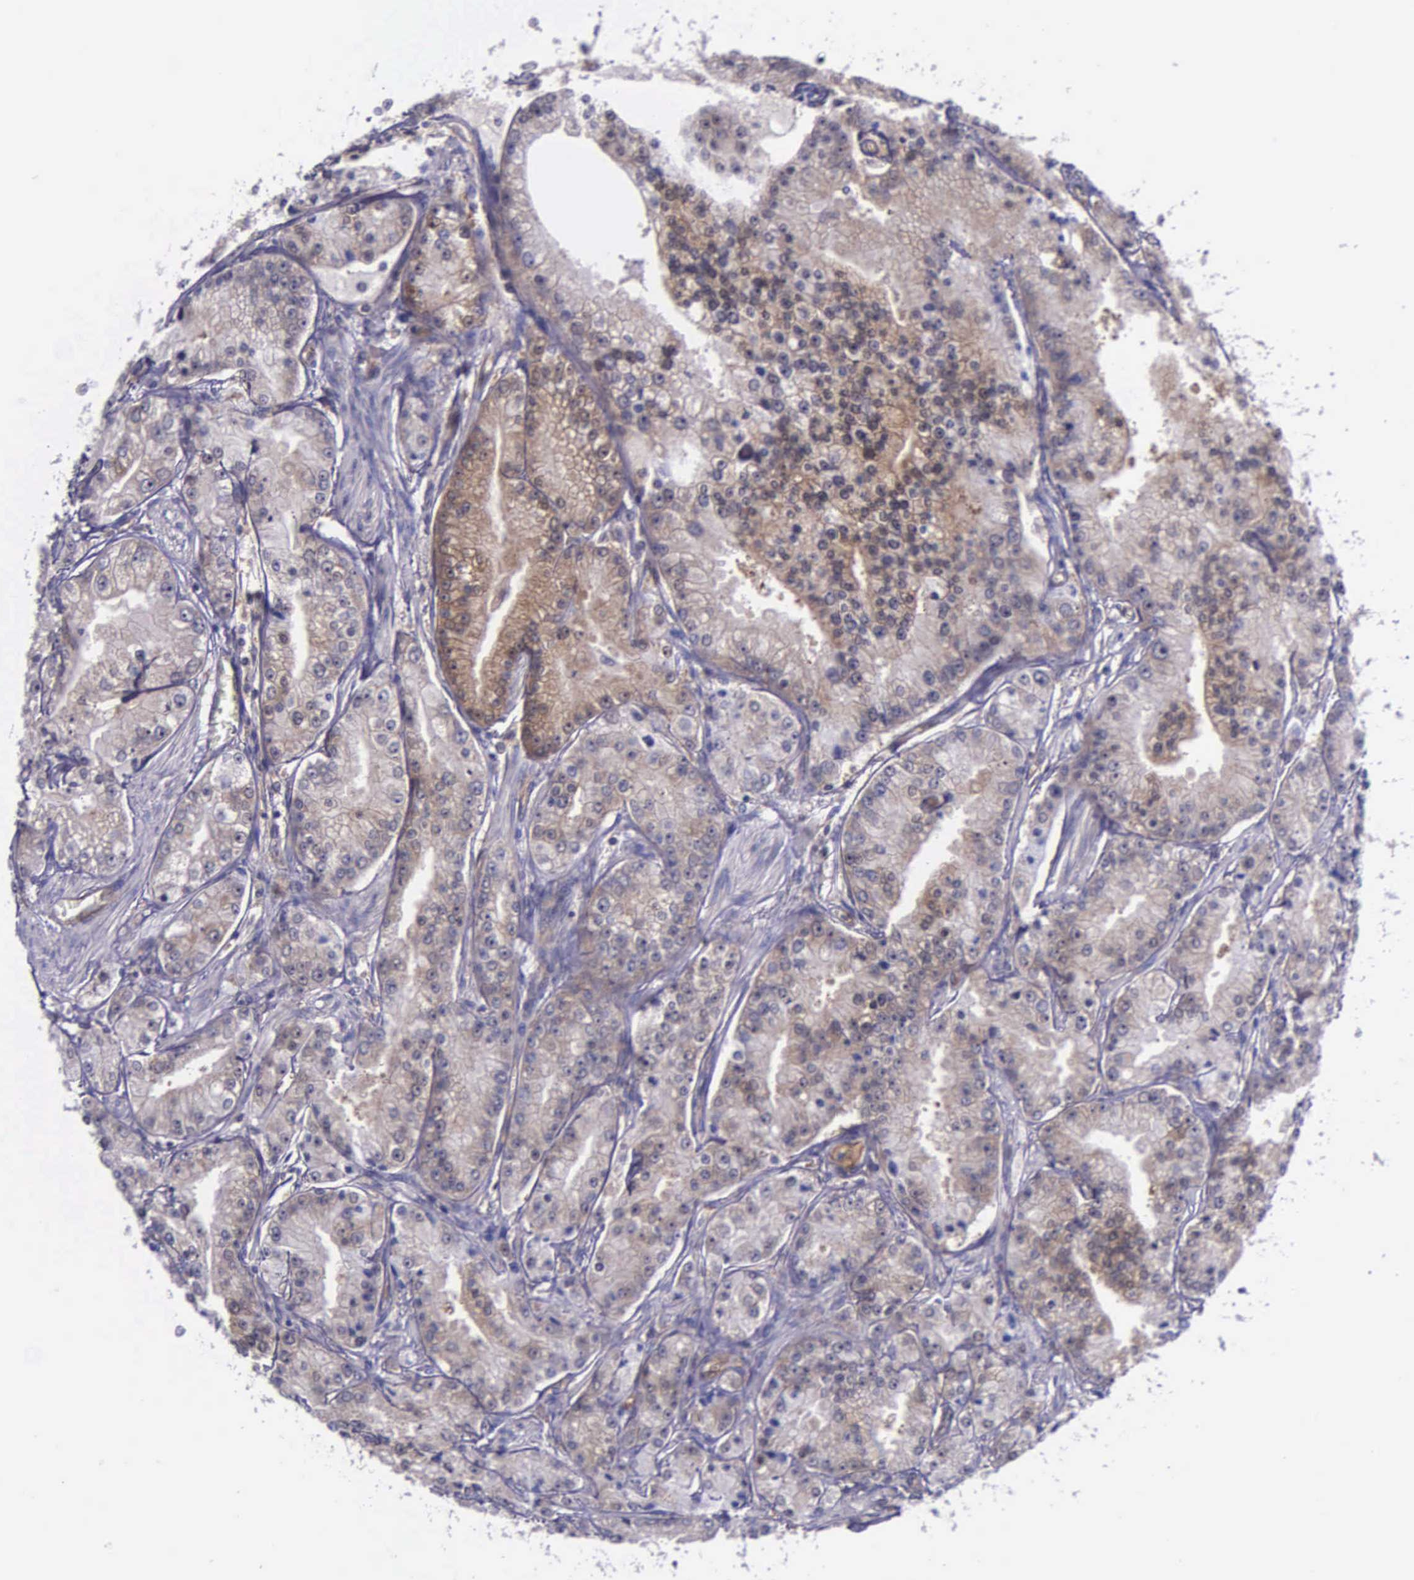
{"staining": {"intensity": "moderate", "quantity": ">75%", "location": "cytoplasmic/membranous"}, "tissue": "prostate cancer", "cell_type": "Tumor cells", "image_type": "cancer", "snomed": [{"axis": "morphology", "description": "Adenocarcinoma, Medium grade"}, {"axis": "topography", "description": "Prostate"}], "caption": "Protein staining of adenocarcinoma (medium-grade) (prostate) tissue displays moderate cytoplasmic/membranous staining in approximately >75% of tumor cells. (Stains: DAB in brown, nuclei in blue, Microscopy: brightfield microscopy at high magnification).", "gene": "GMPR2", "patient": {"sex": "male", "age": 72}}